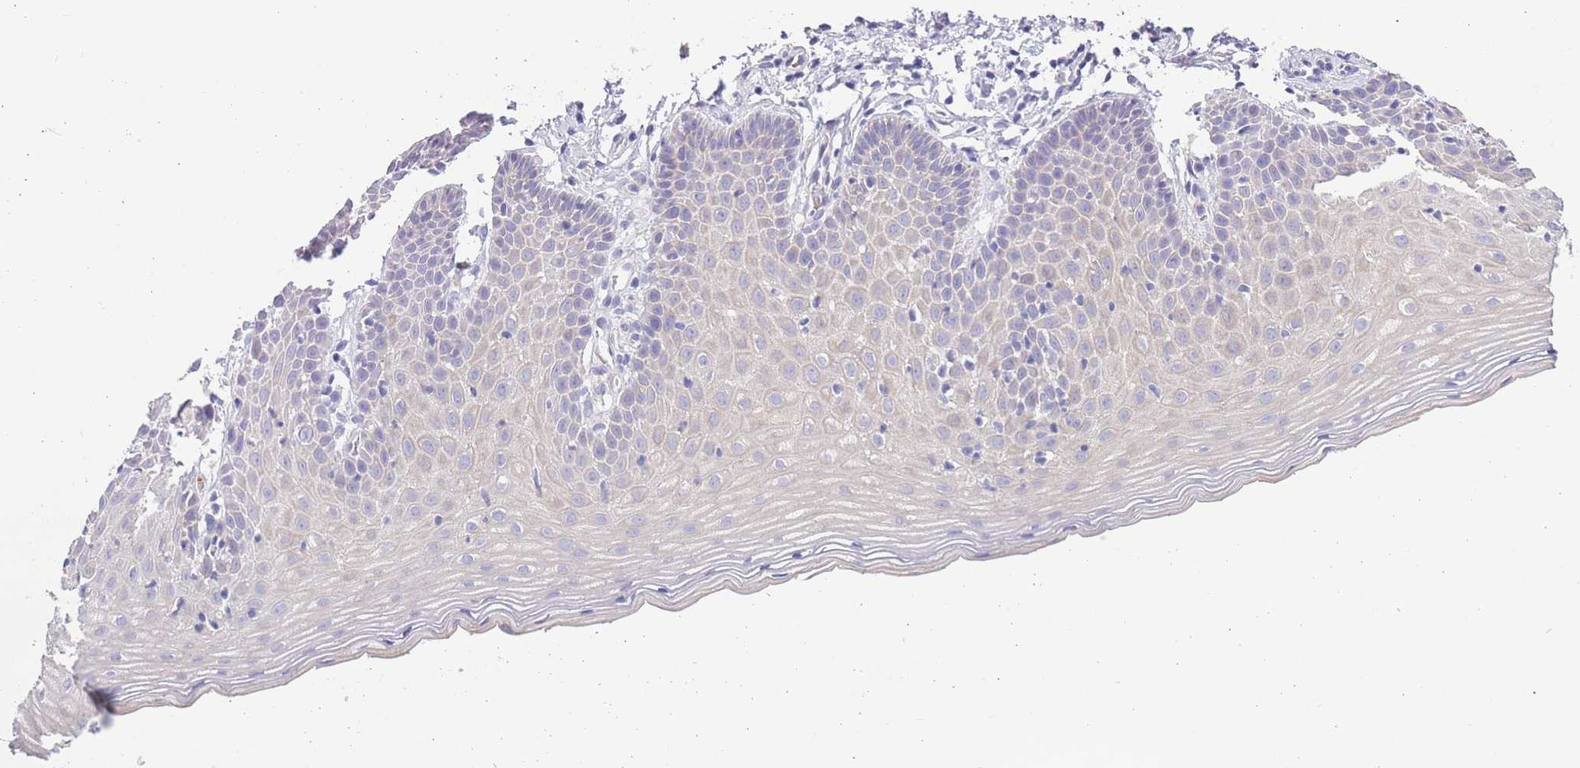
{"staining": {"intensity": "negative", "quantity": "none", "location": "none"}, "tissue": "cervix", "cell_type": "Glandular cells", "image_type": "normal", "snomed": [{"axis": "morphology", "description": "Normal tissue, NOS"}, {"axis": "topography", "description": "Cervix"}], "caption": "This micrograph is of benign cervix stained with IHC to label a protein in brown with the nuclei are counter-stained blue. There is no expression in glandular cells.", "gene": "CENPM", "patient": {"sex": "female", "age": 36}}